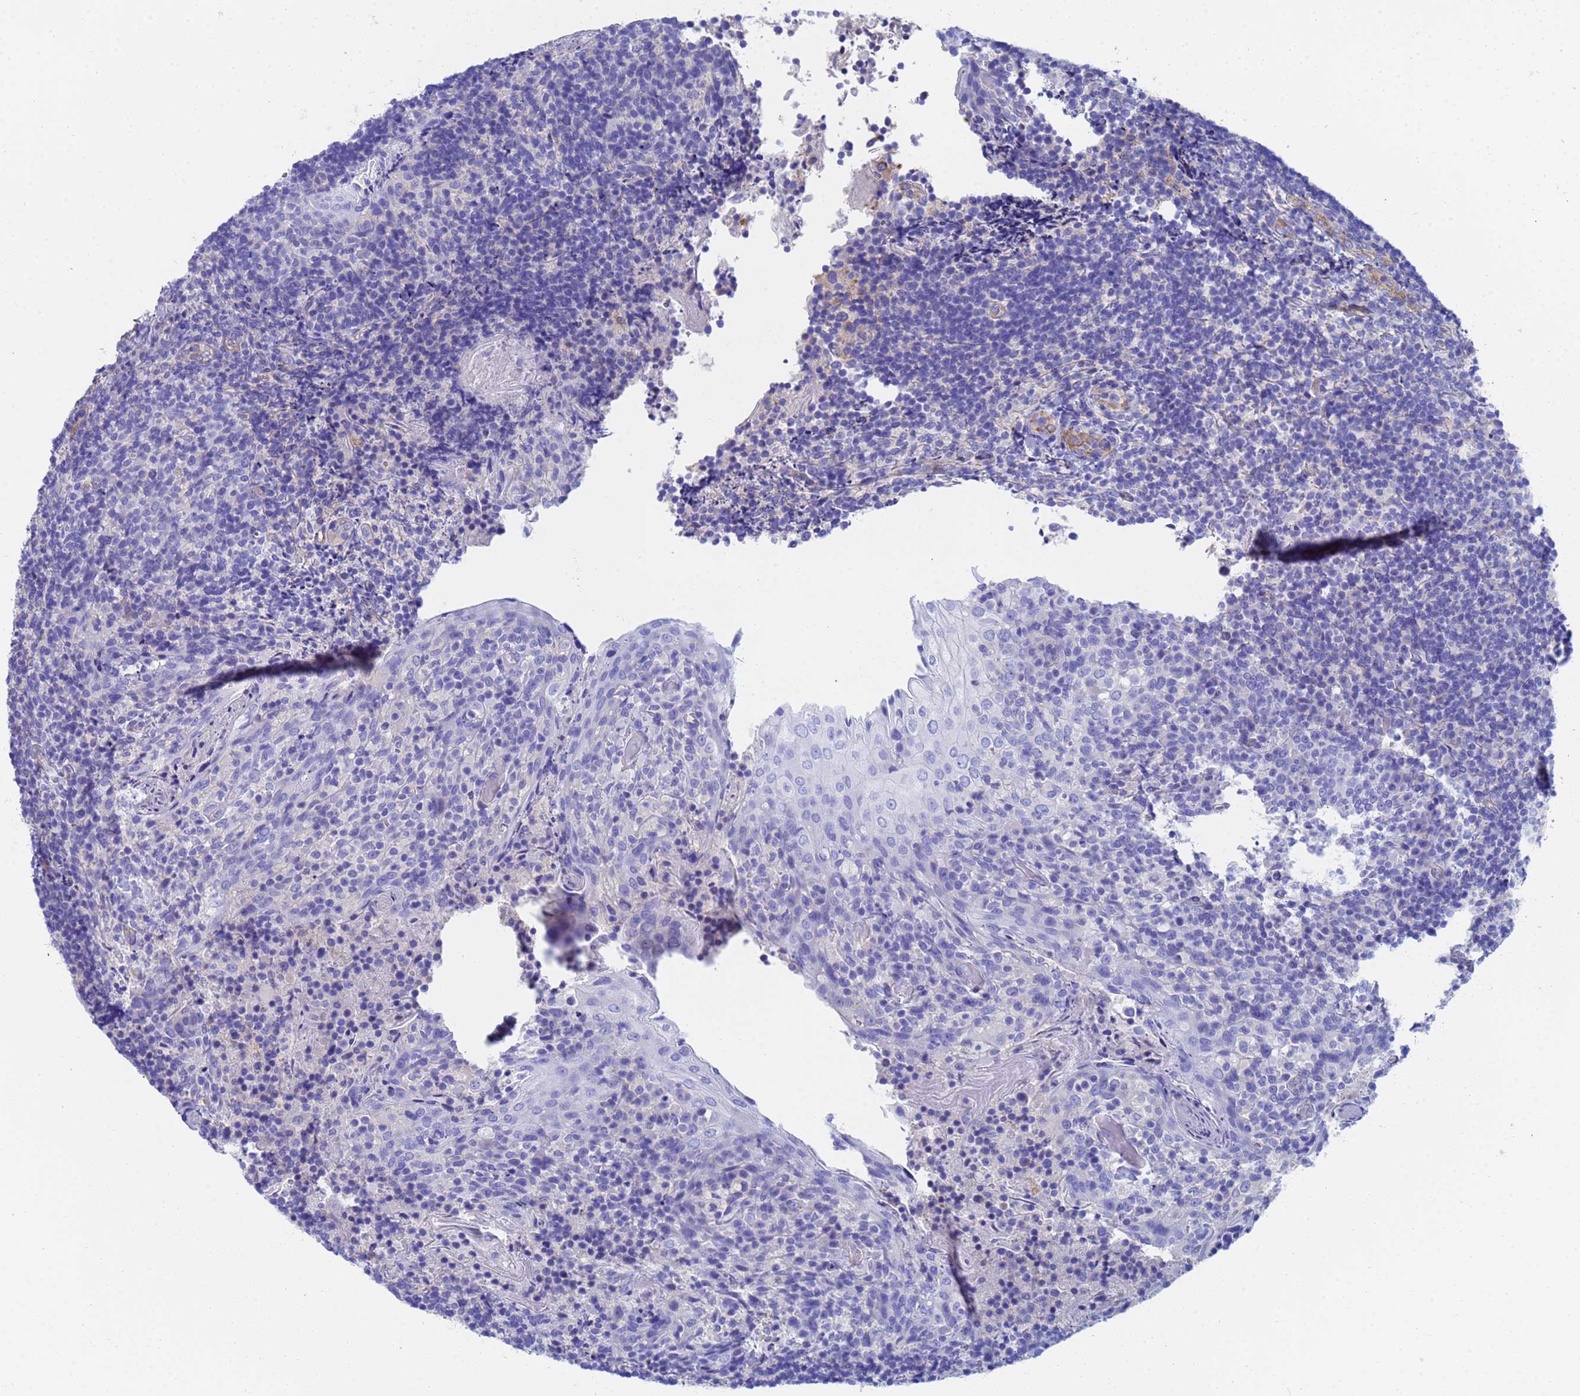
{"staining": {"intensity": "negative", "quantity": "none", "location": "none"}, "tissue": "tonsil", "cell_type": "Germinal center cells", "image_type": "normal", "snomed": [{"axis": "morphology", "description": "Normal tissue, NOS"}, {"axis": "topography", "description": "Tonsil"}], "caption": "This is an immunohistochemistry histopathology image of benign tonsil. There is no expression in germinal center cells.", "gene": "CST1", "patient": {"sex": "female", "age": 10}}